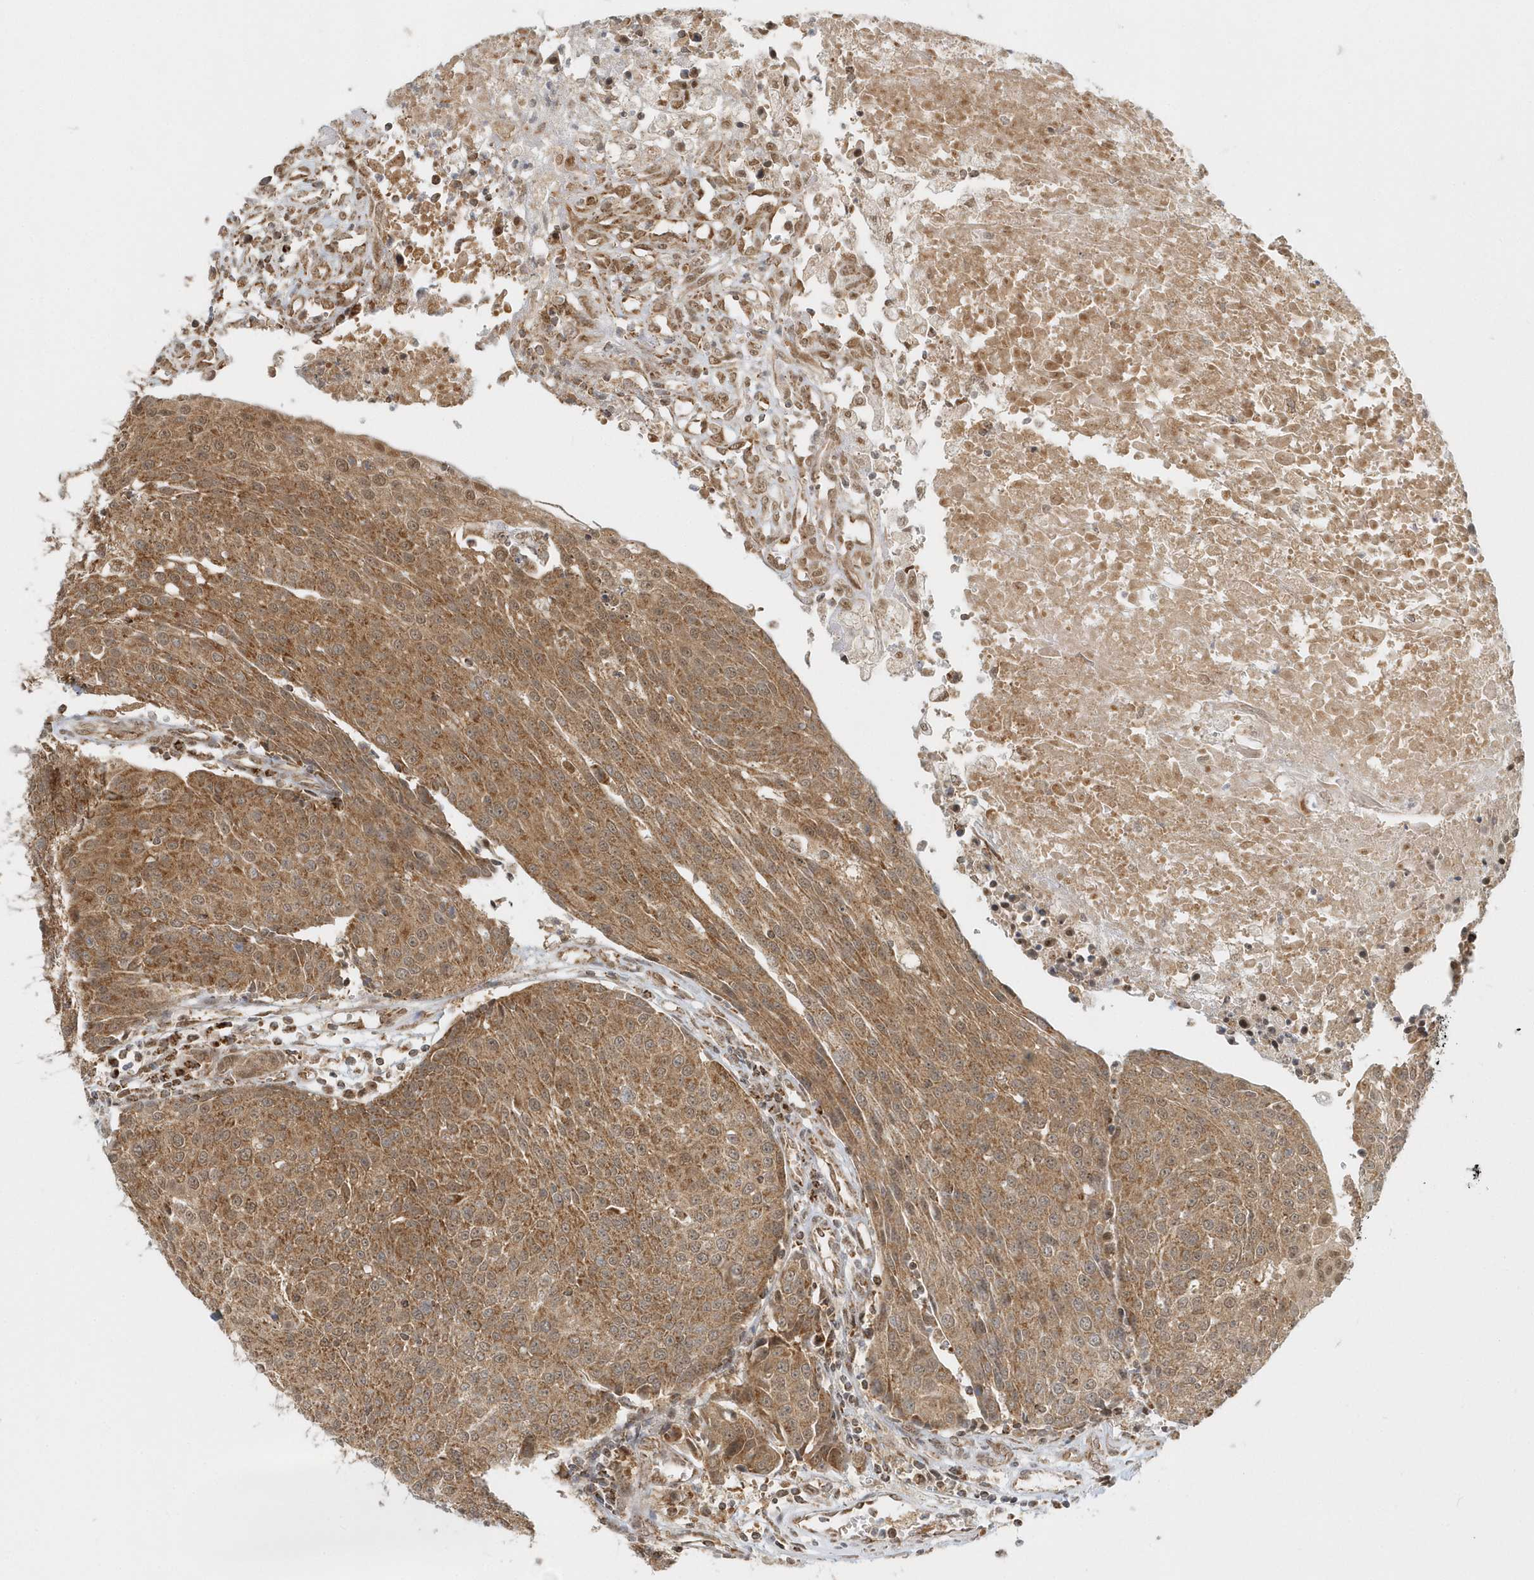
{"staining": {"intensity": "moderate", "quantity": ">75%", "location": "cytoplasmic/membranous,nuclear"}, "tissue": "urothelial cancer", "cell_type": "Tumor cells", "image_type": "cancer", "snomed": [{"axis": "morphology", "description": "Urothelial carcinoma, High grade"}, {"axis": "topography", "description": "Urinary bladder"}], "caption": "A high-resolution photomicrograph shows IHC staining of urothelial carcinoma (high-grade), which displays moderate cytoplasmic/membranous and nuclear staining in approximately >75% of tumor cells. (DAB (3,3'-diaminobenzidine) IHC, brown staining for protein, blue staining for nuclei).", "gene": "PSMD6", "patient": {"sex": "female", "age": 85}}